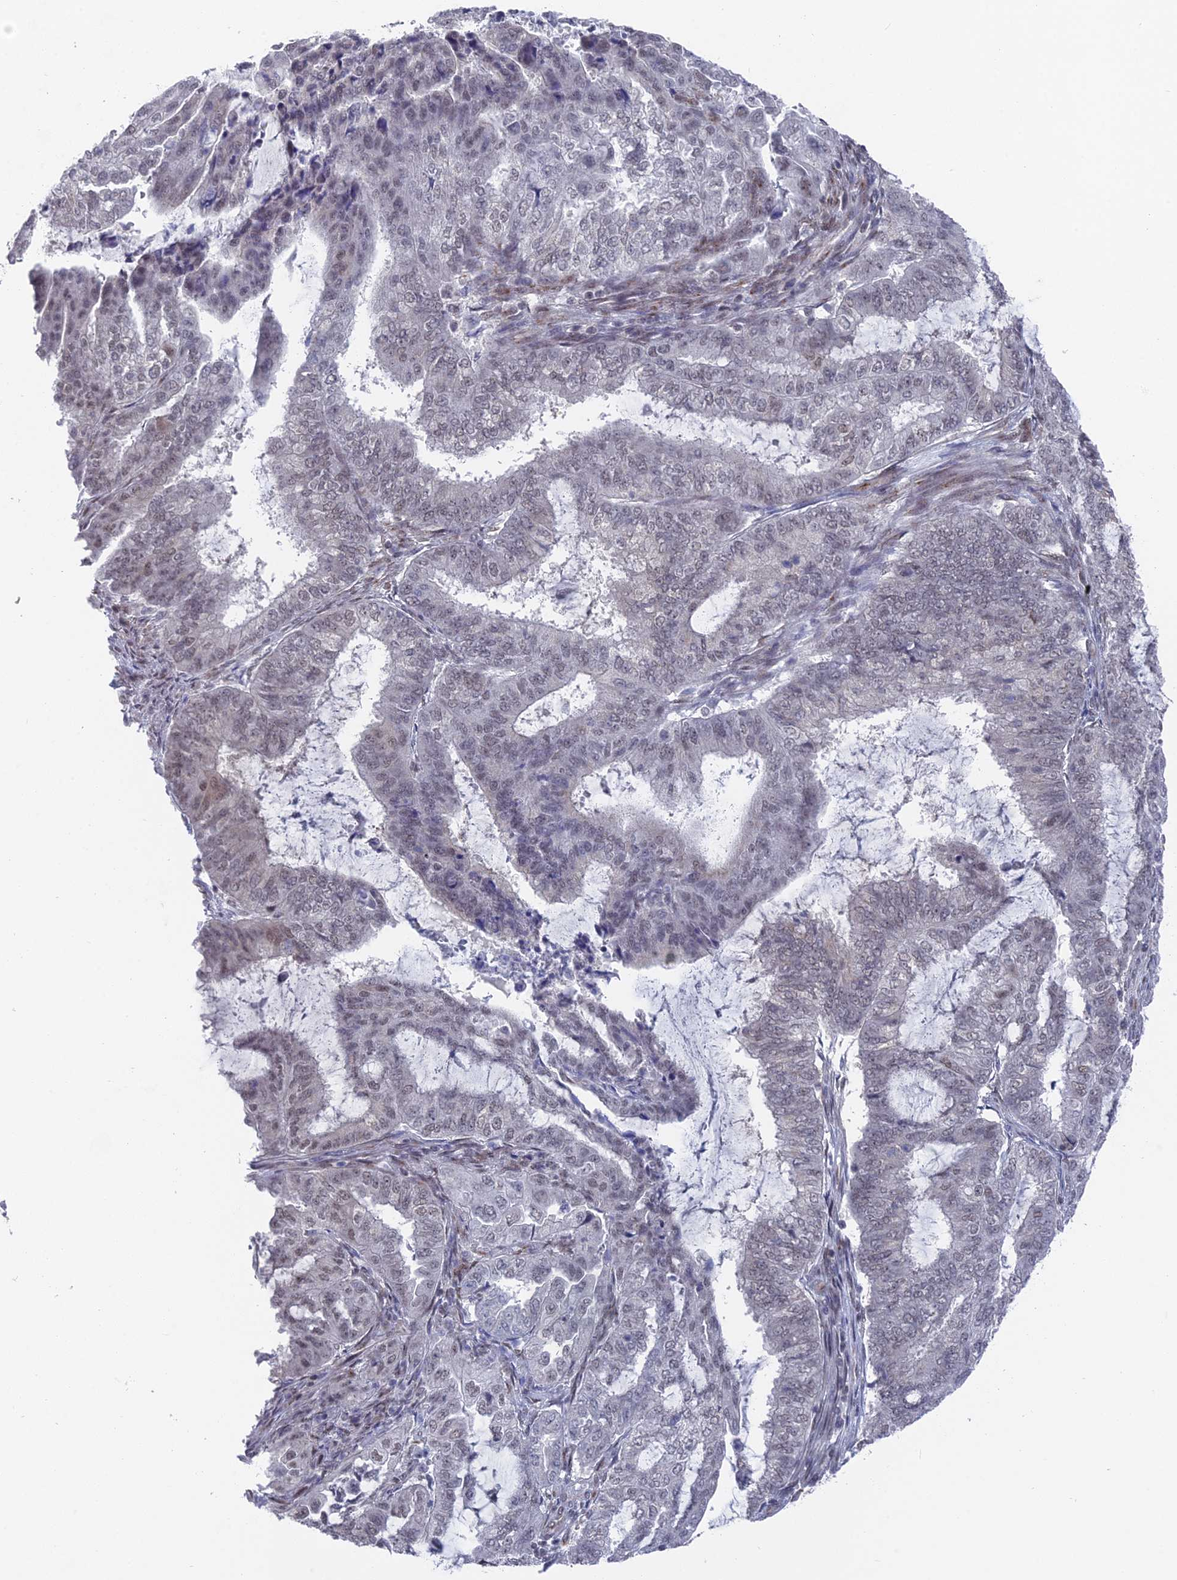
{"staining": {"intensity": "weak", "quantity": "<25%", "location": "nuclear"}, "tissue": "endometrial cancer", "cell_type": "Tumor cells", "image_type": "cancer", "snomed": [{"axis": "morphology", "description": "Adenocarcinoma, NOS"}, {"axis": "topography", "description": "Endometrium"}], "caption": "This is a image of IHC staining of endometrial cancer, which shows no positivity in tumor cells.", "gene": "FHIP2A", "patient": {"sex": "female", "age": 51}}